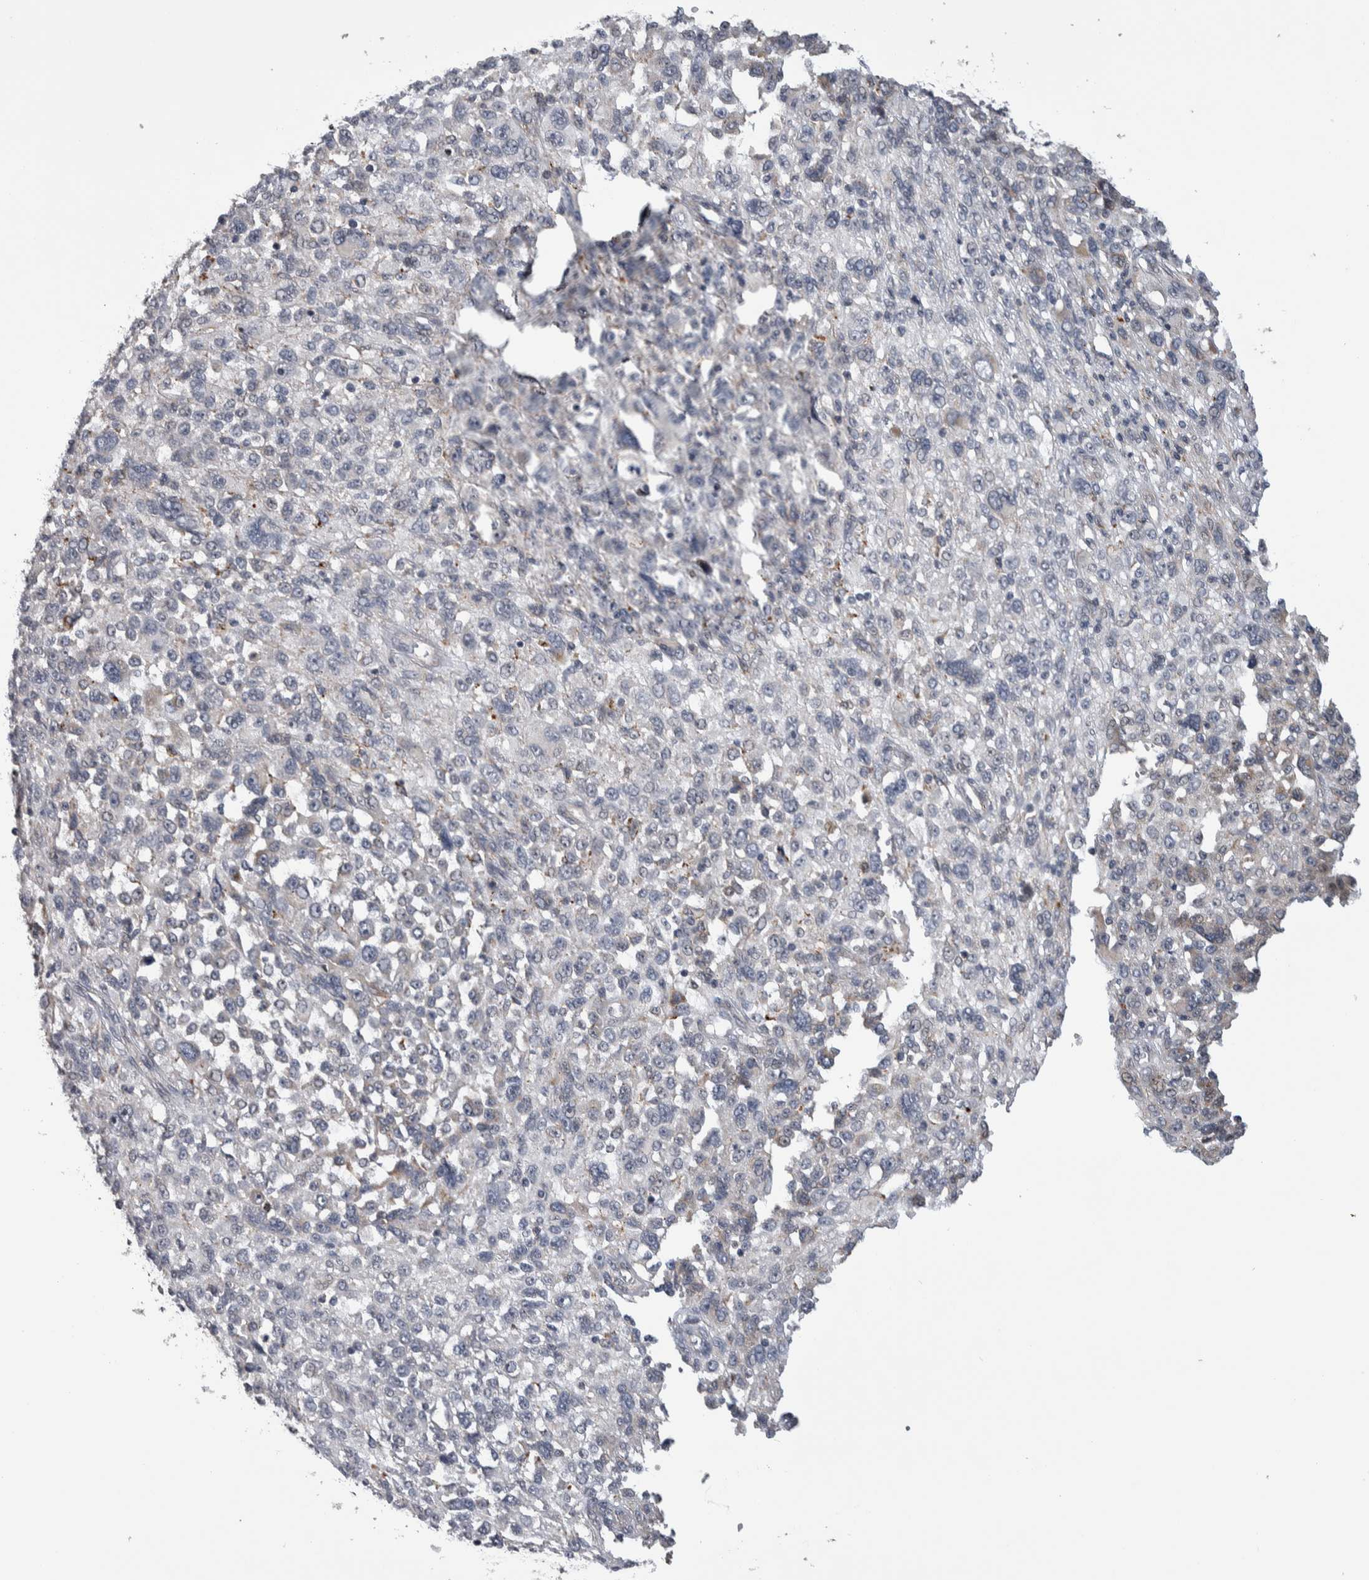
{"staining": {"intensity": "negative", "quantity": "none", "location": "none"}, "tissue": "melanoma", "cell_type": "Tumor cells", "image_type": "cancer", "snomed": [{"axis": "morphology", "description": "Malignant melanoma, NOS"}, {"axis": "topography", "description": "Skin"}], "caption": "Photomicrograph shows no protein staining in tumor cells of malignant melanoma tissue.", "gene": "FAM83G", "patient": {"sex": "female", "age": 55}}